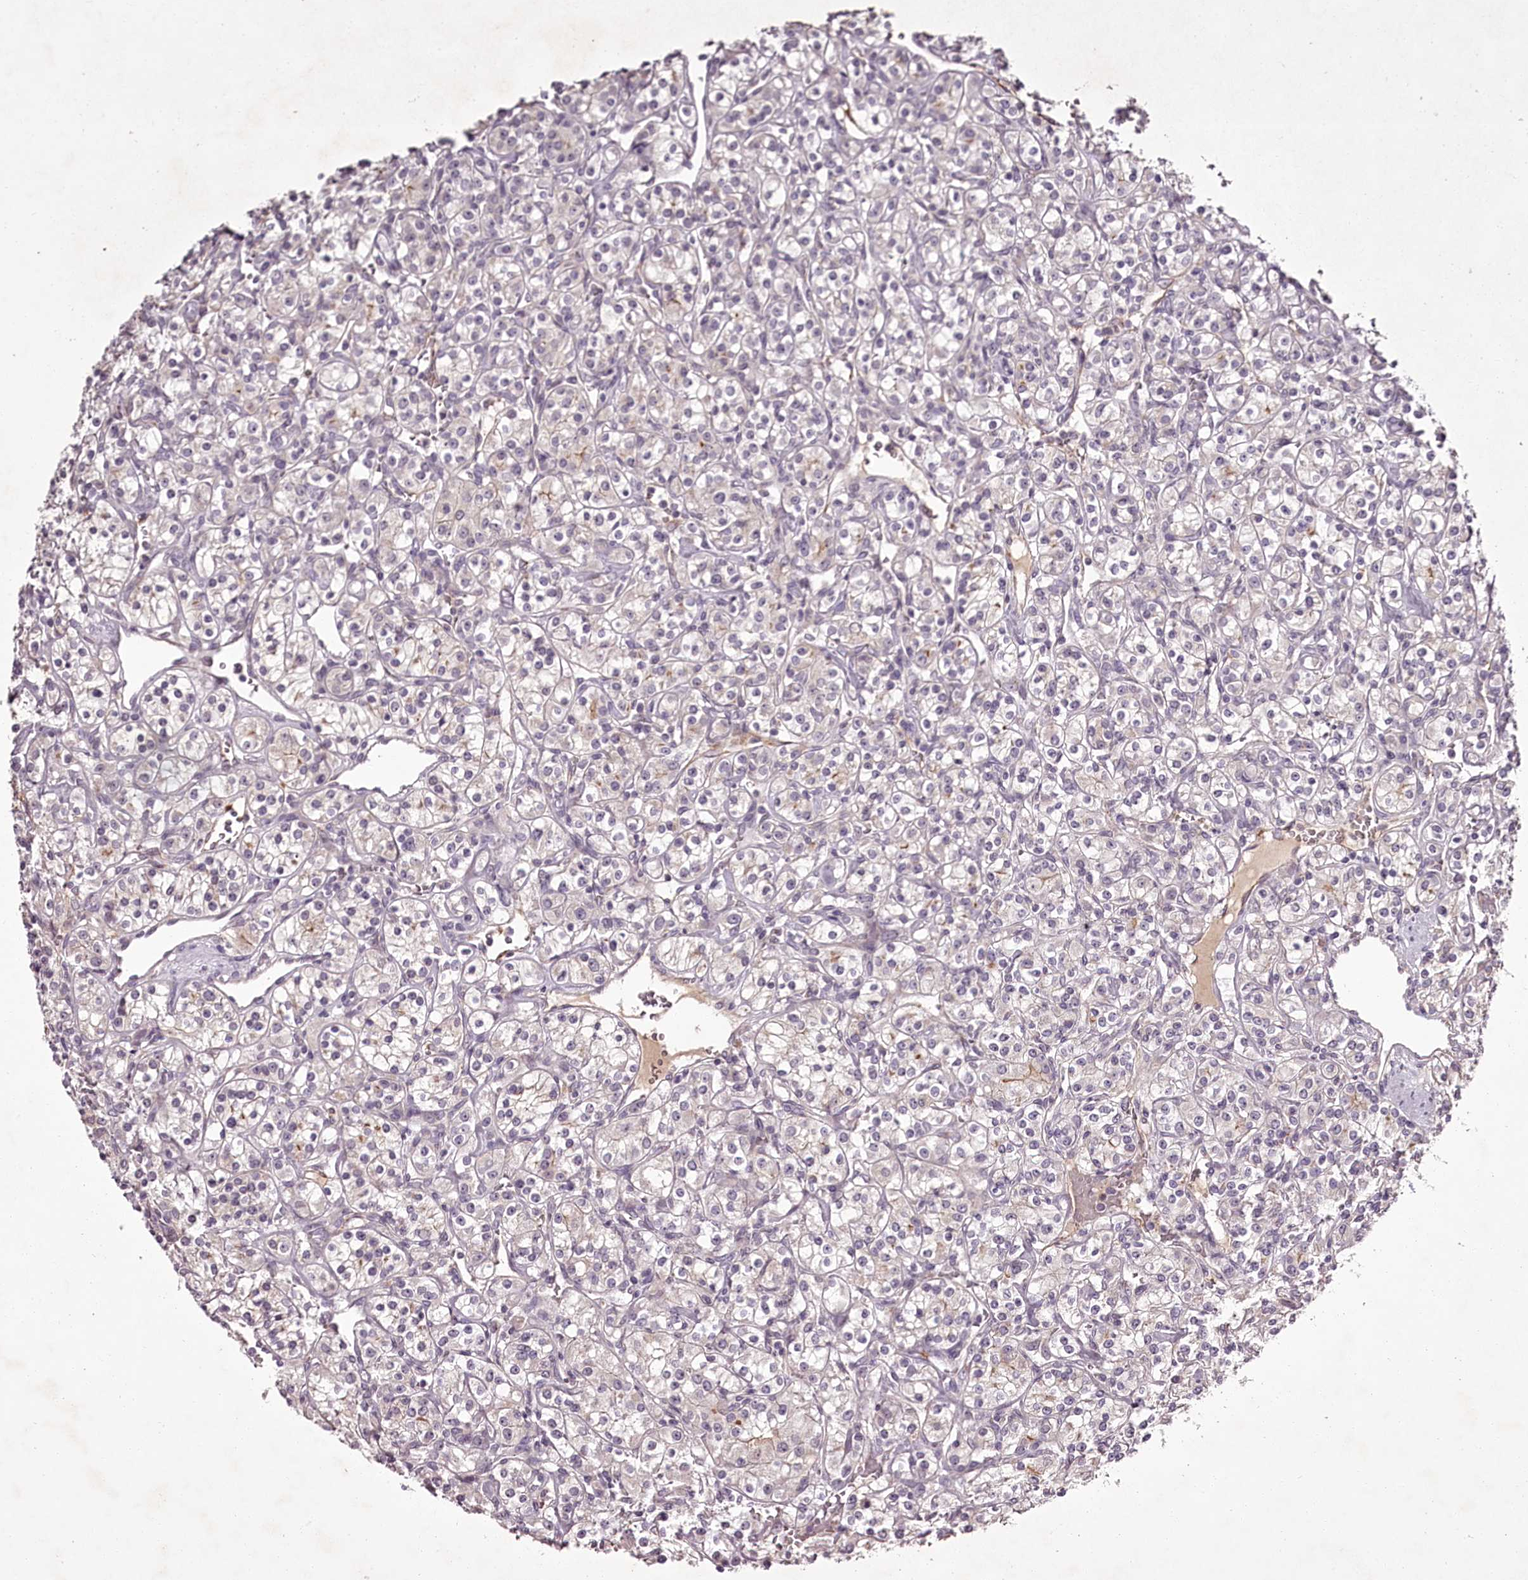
{"staining": {"intensity": "negative", "quantity": "none", "location": "none"}, "tissue": "renal cancer", "cell_type": "Tumor cells", "image_type": "cancer", "snomed": [{"axis": "morphology", "description": "Adenocarcinoma, NOS"}, {"axis": "topography", "description": "Kidney"}], "caption": "Immunohistochemical staining of renal cancer exhibits no significant positivity in tumor cells.", "gene": "RBMXL2", "patient": {"sex": "male", "age": 77}}